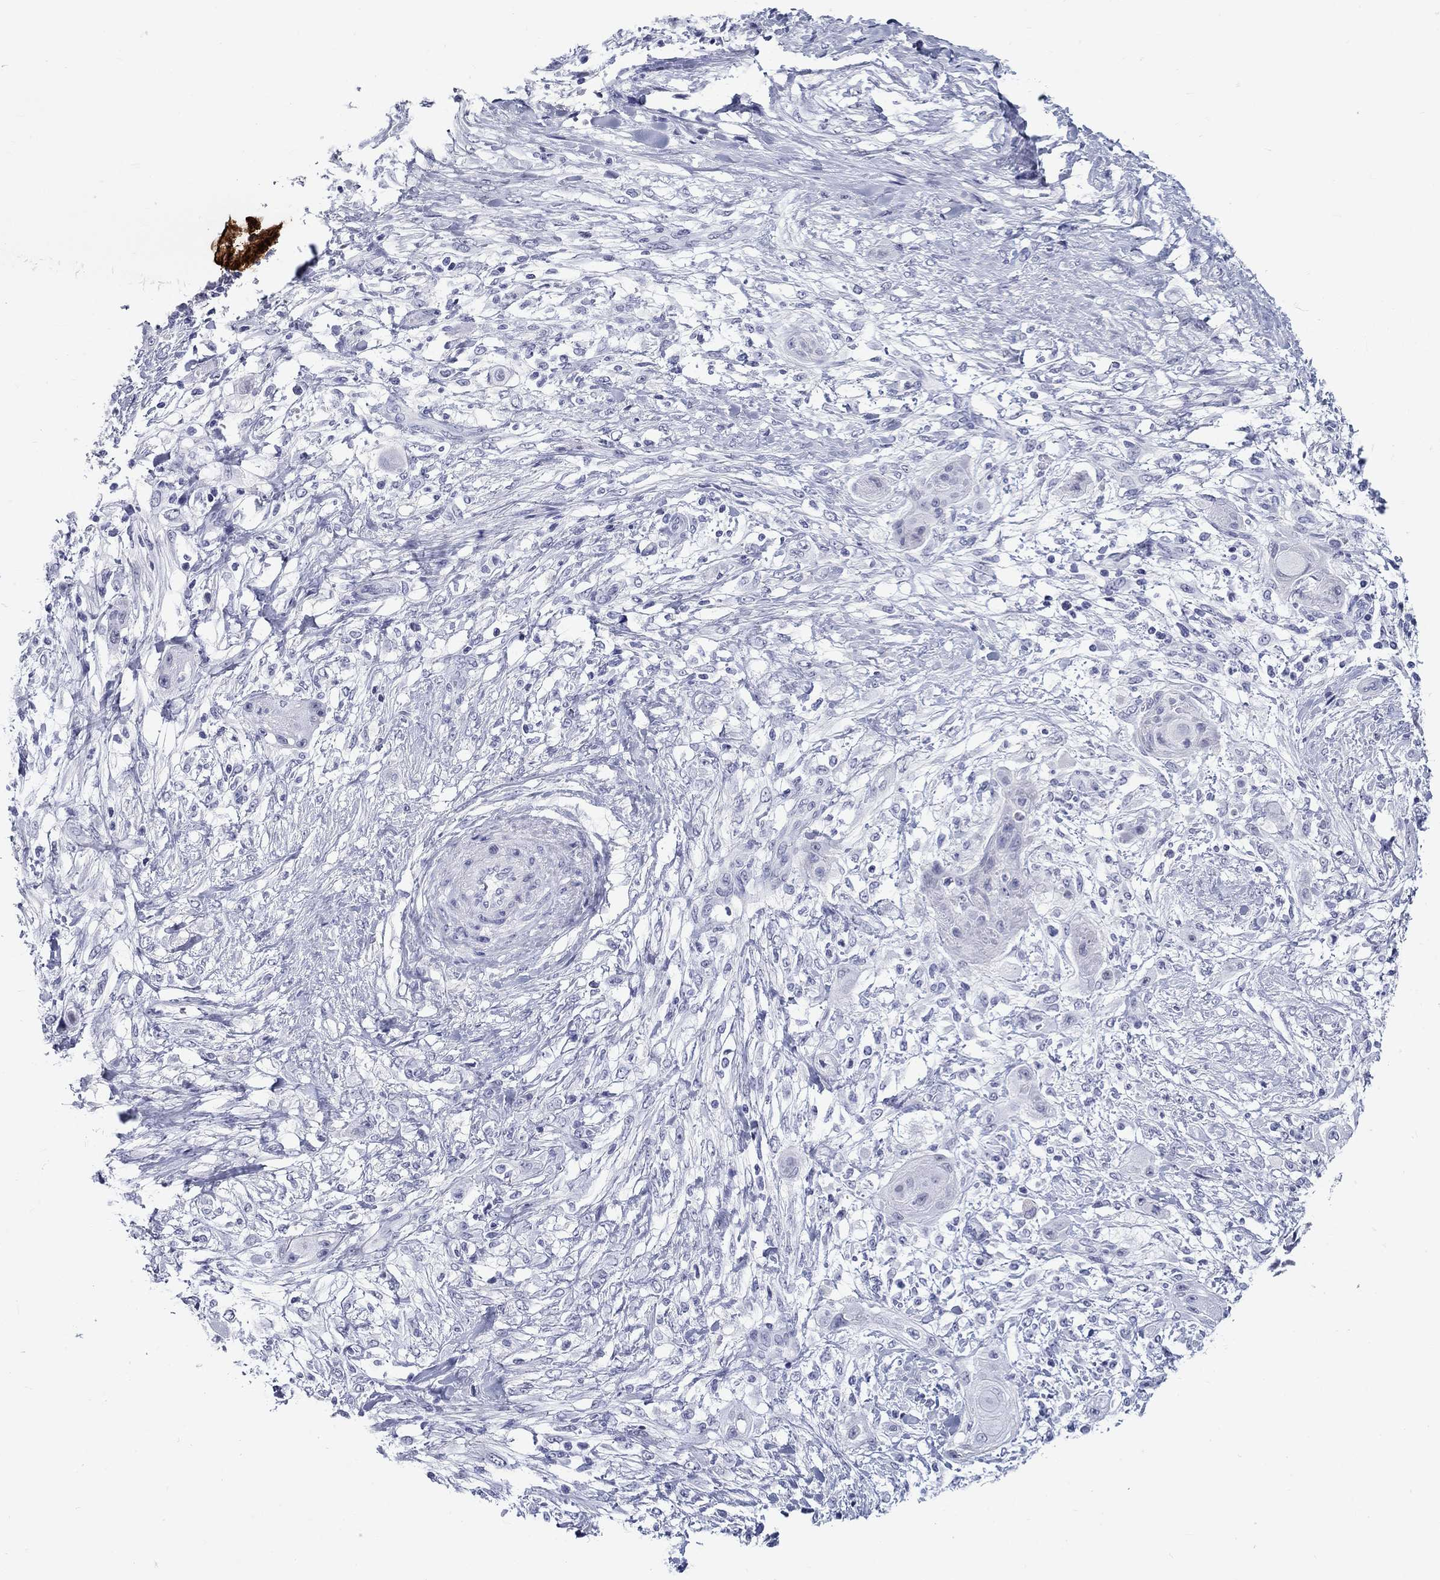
{"staining": {"intensity": "negative", "quantity": "none", "location": "none"}, "tissue": "skin cancer", "cell_type": "Tumor cells", "image_type": "cancer", "snomed": [{"axis": "morphology", "description": "Squamous cell carcinoma, NOS"}, {"axis": "topography", "description": "Skin"}], "caption": "Tumor cells are negative for brown protein staining in skin cancer (squamous cell carcinoma).", "gene": "C4orf19", "patient": {"sex": "male", "age": 62}}